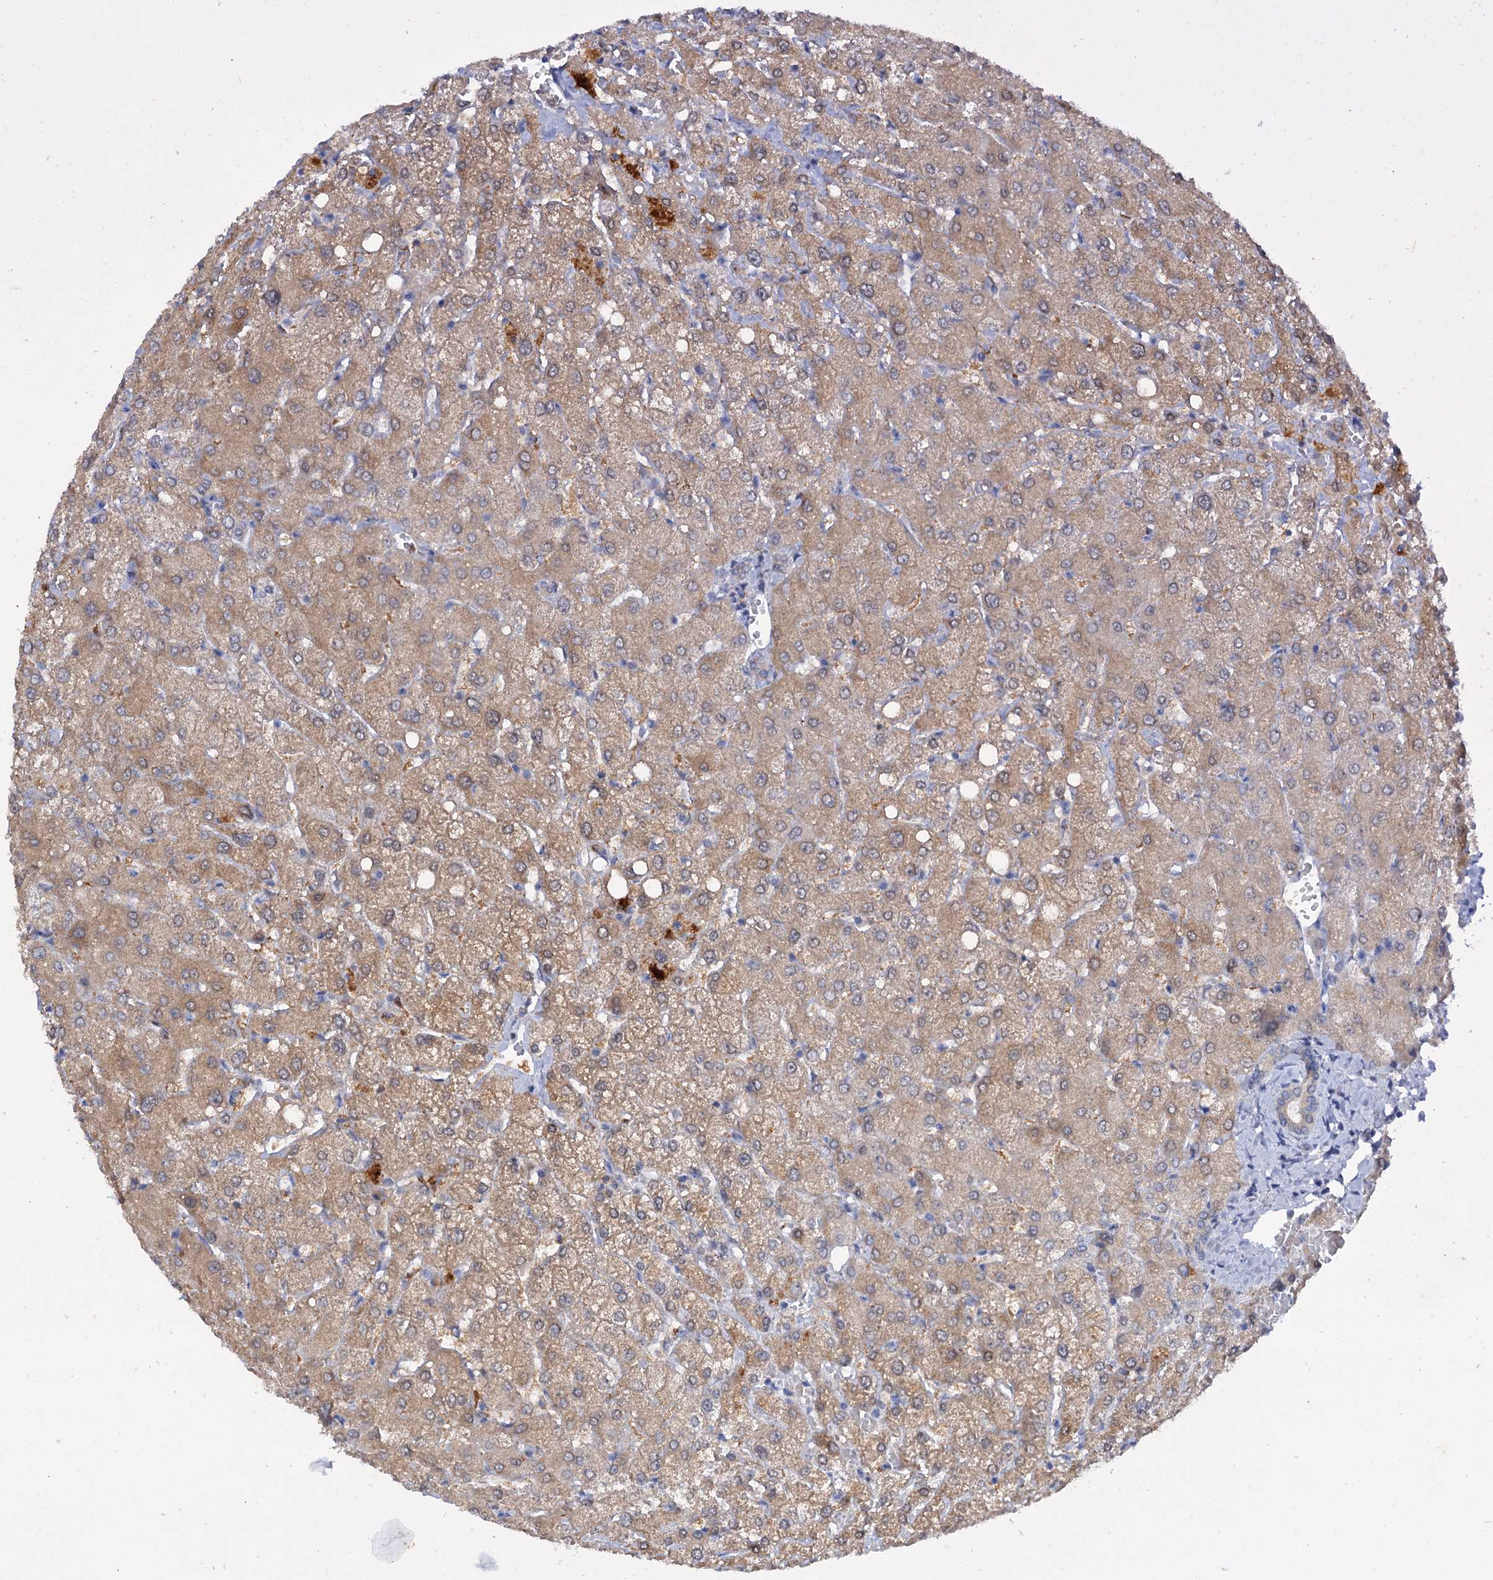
{"staining": {"intensity": "negative", "quantity": "none", "location": "none"}, "tissue": "liver", "cell_type": "Cholangiocytes", "image_type": "normal", "snomed": [{"axis": "morphology", "description": "Normal tissue, NOS"}, {"axis": "topography", "description": "Liver"}], "caption": "Human liver stained for a protein using IHC exhibits no expression in cholangiocytes.", "gene": "MID1IP1", "patient": {"sex": "female", "age": 54}}